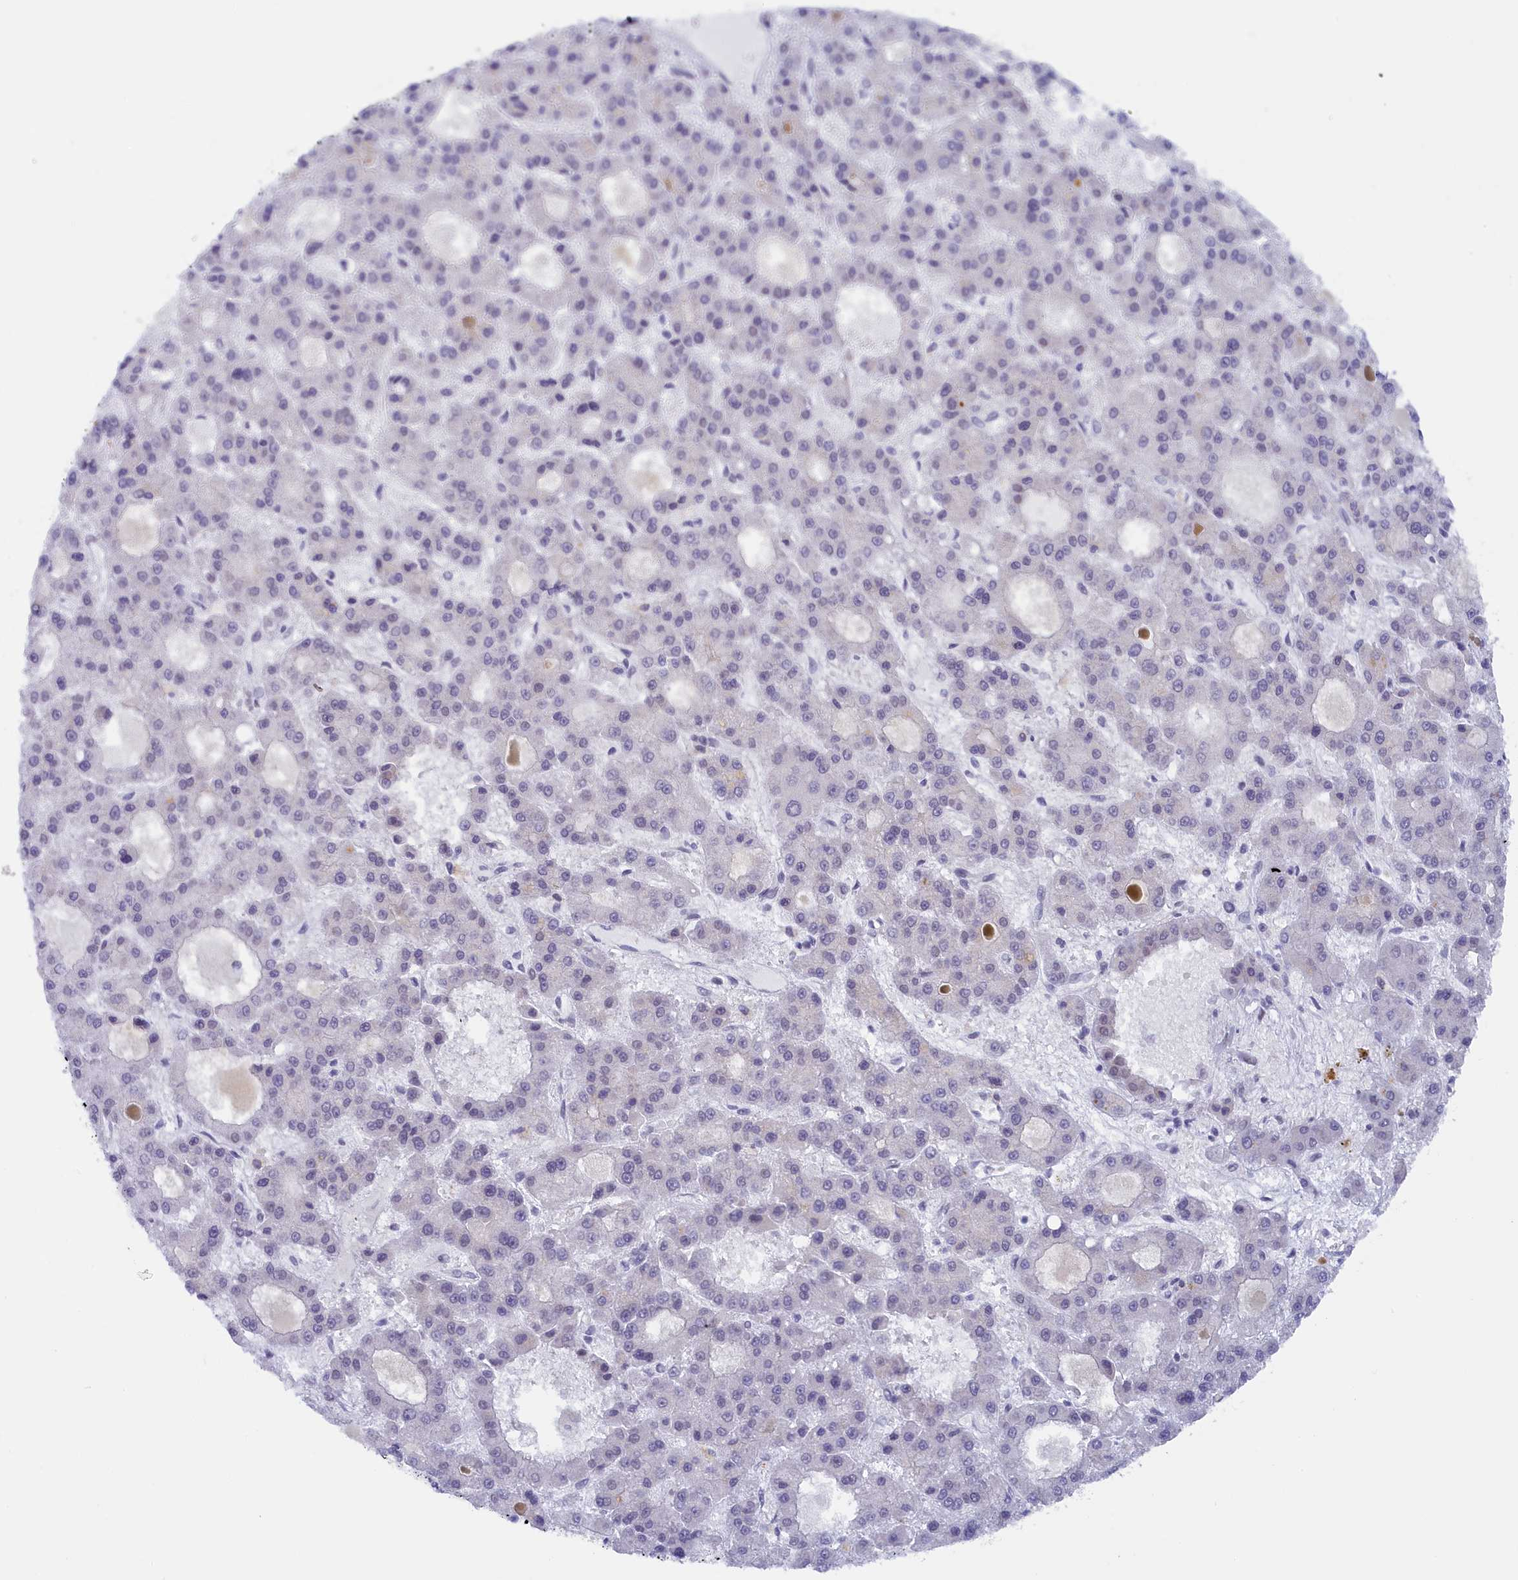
{"staining": {"intensity": "negative", "quantity": "none", "location": "none"}, "tissue": "liver cancer", "cell_type": "Tumor cells", "image_type": "cancer", "snomed": [{"axis": "morphology", "description": "Carcinoma, Hepatocellular, NOS"}, {"axis": "topography", "description": "Liver"}], "caption": "Human liver cancer stained for a protein using immunohistochemistry exhibits no positivity in tumor cells.", "gene": "SEC31B", "patient": {"sex": "male", "age": 70}}